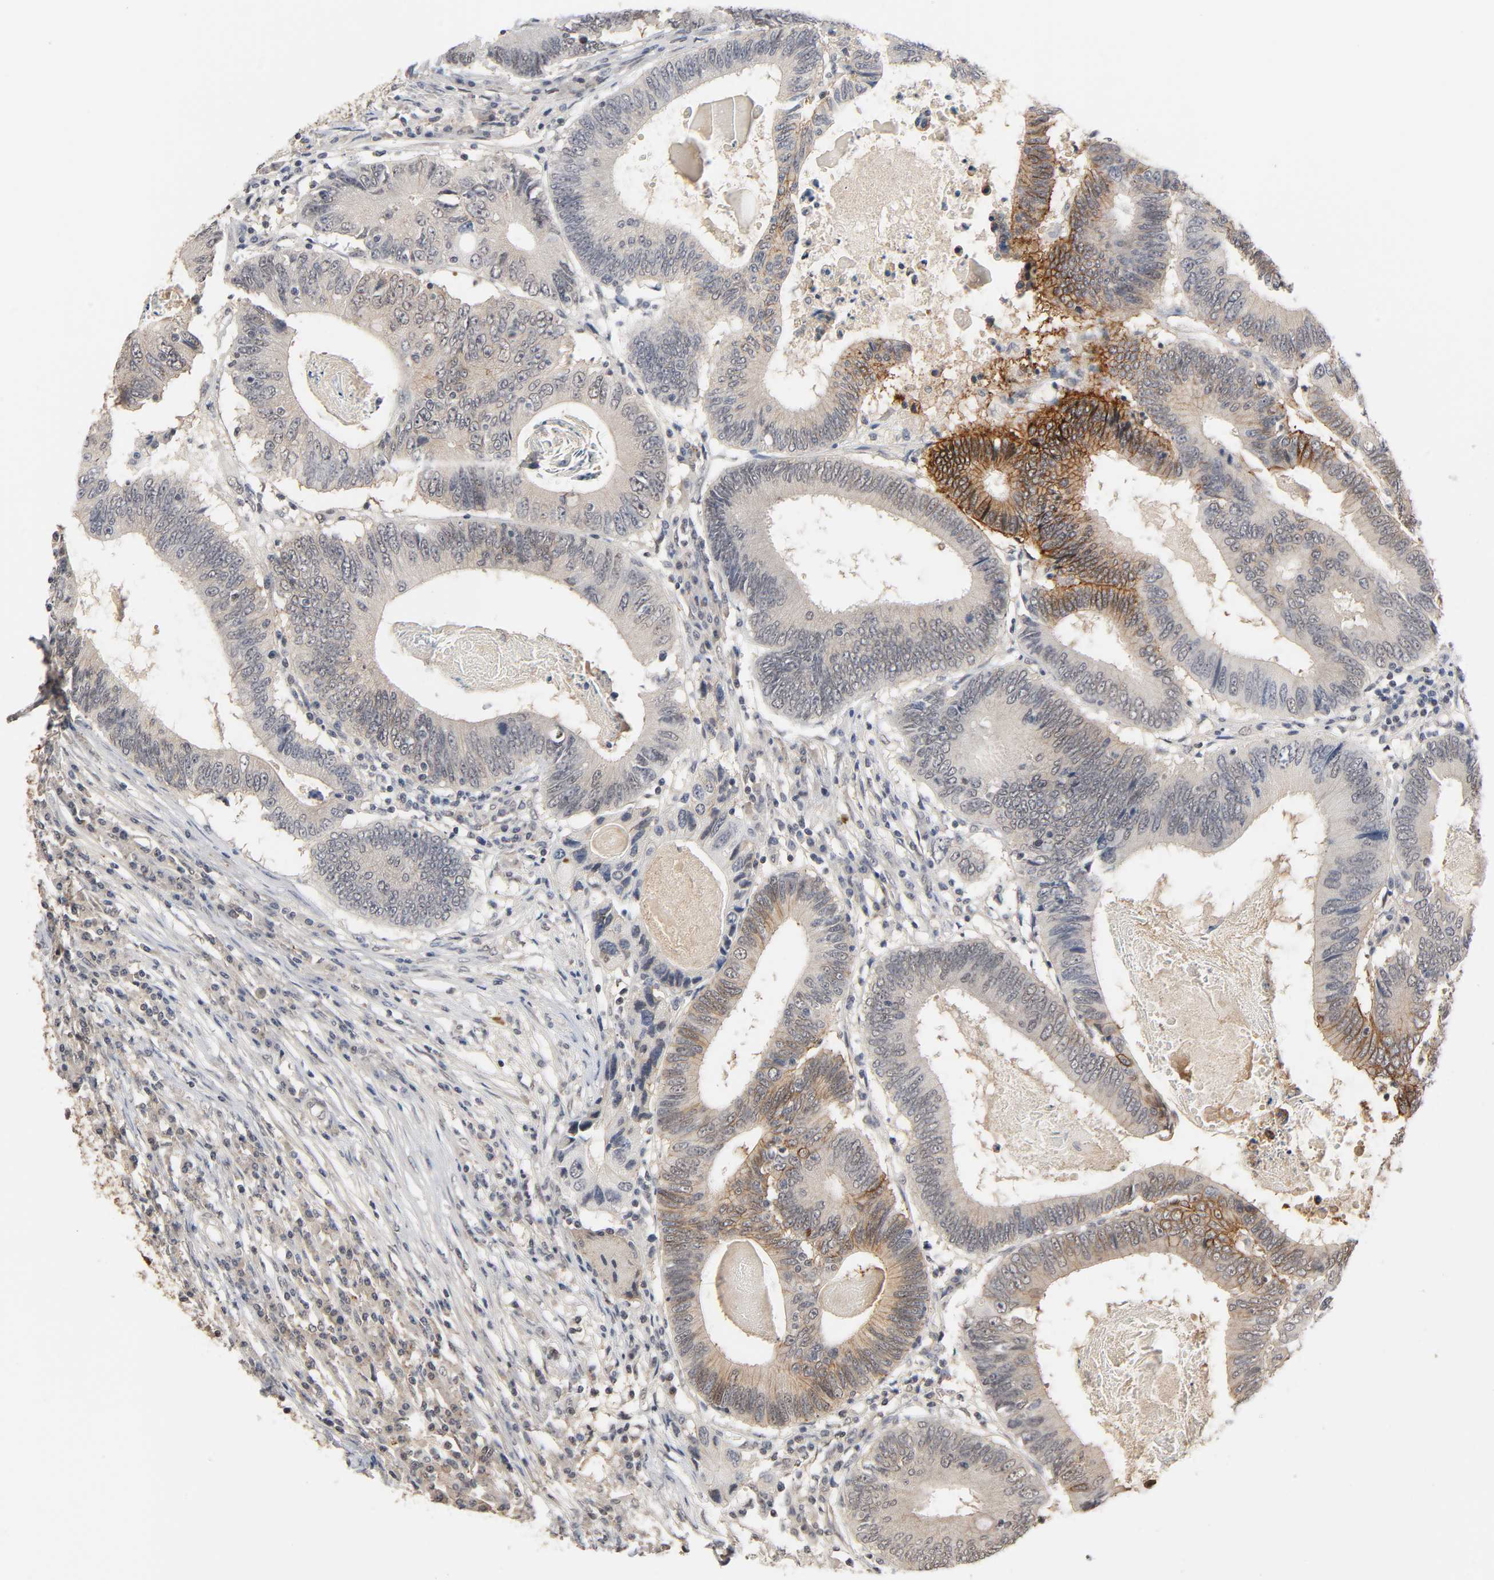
{"staining": {"intensity": "moderate", "quantity": "25%-75%", "location": "cytoplasmic/membranous"}, "tissue": "colorectal cancer", "cell_type": "Tumor cells", "image_type": "cancer", "snomed": [{"axis": "morphology", "description": "Adenocarcinoma, NOS"}, {"axis": "topography", "description": "Colon"}], "caption": "Protein analysis of colorectal cancer tissue exhibits moderate cytoplasmic/membranous staining in approximately 25%-75% of tumor cells.", "gene": "HTR1E", "patient": {"sex": "female", "age": 78}}